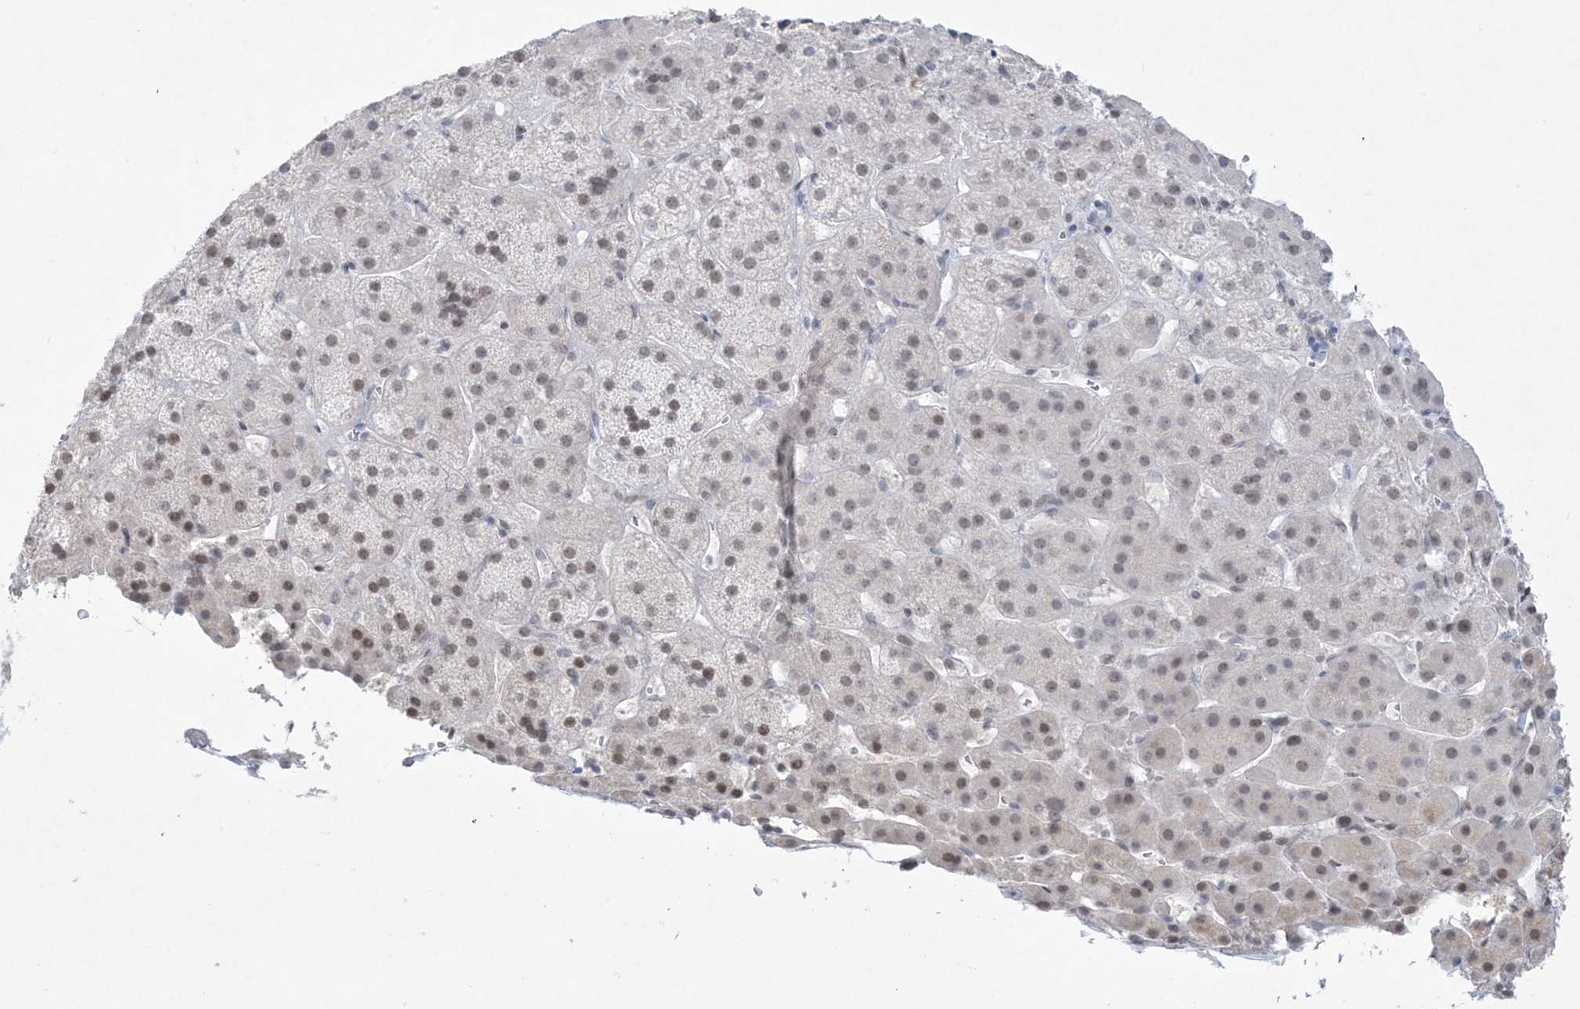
{"staining": {"intensity": "weak", "quantity": "25%-75%", "location": "cytoplasmic/membranous,nuclear"}, "tissue": "adrenal gland", "cell_type": "Glandular cells", "image_type": "normal", "snomed": [{"axis": "morphology", "description": "Normal tissue, NOS"}, {"axis": "topography", "description": "Adrenal gland"}], "caption": "Brown immunohistochemical staining in unremarkable adrenal gland demonstrates weak cytoplasmic/membranous,nuclear staining in approximately 25%-75% of glandular cells.", "gene": "HOMEZ", "patient": {"sex": "female", "age": 57}}